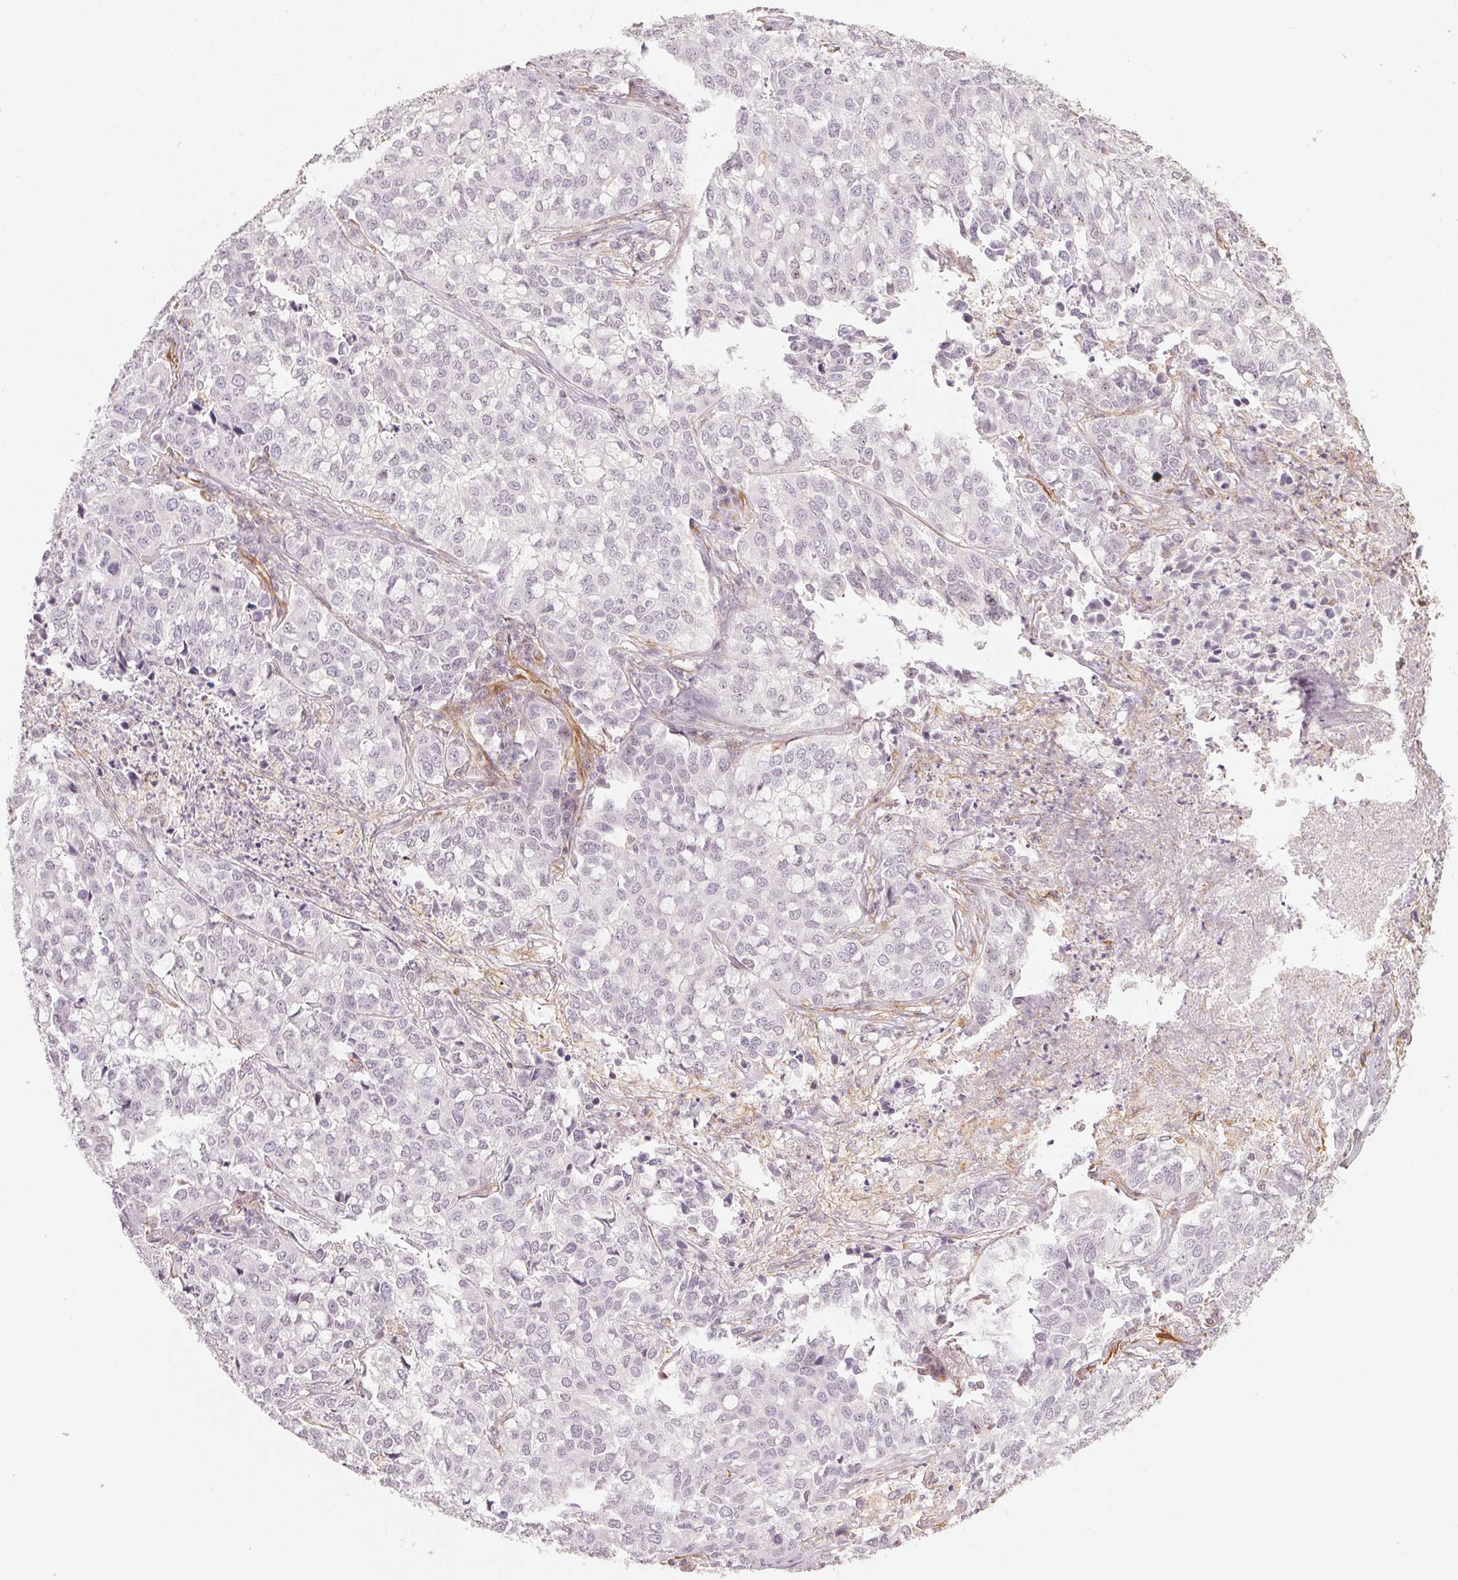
{"staining": {"intensity": "negative", "quantity": "none", "location": "none"}, "tissue": "lung cancer", "cell_type": "Tumor cells", "image_type": "cancer", "snomed": [{"axis": "morphology", "description": "Adenocarcinoma, NOS"}, {"axis": "morphology", "description": "Adenocarcinoma, metastatic, NOS"}, {"axis": "topography", "description": "Lymph node"}, {"axis": "topography", "description": "Lung"}], "caption": "There is no significant staining in tumor cells of lung cancer (adenocarcinoma). Nuclei are stained in blue.", "gene": "FOXR2", "patient": {"sex": "female", "age": 65}}